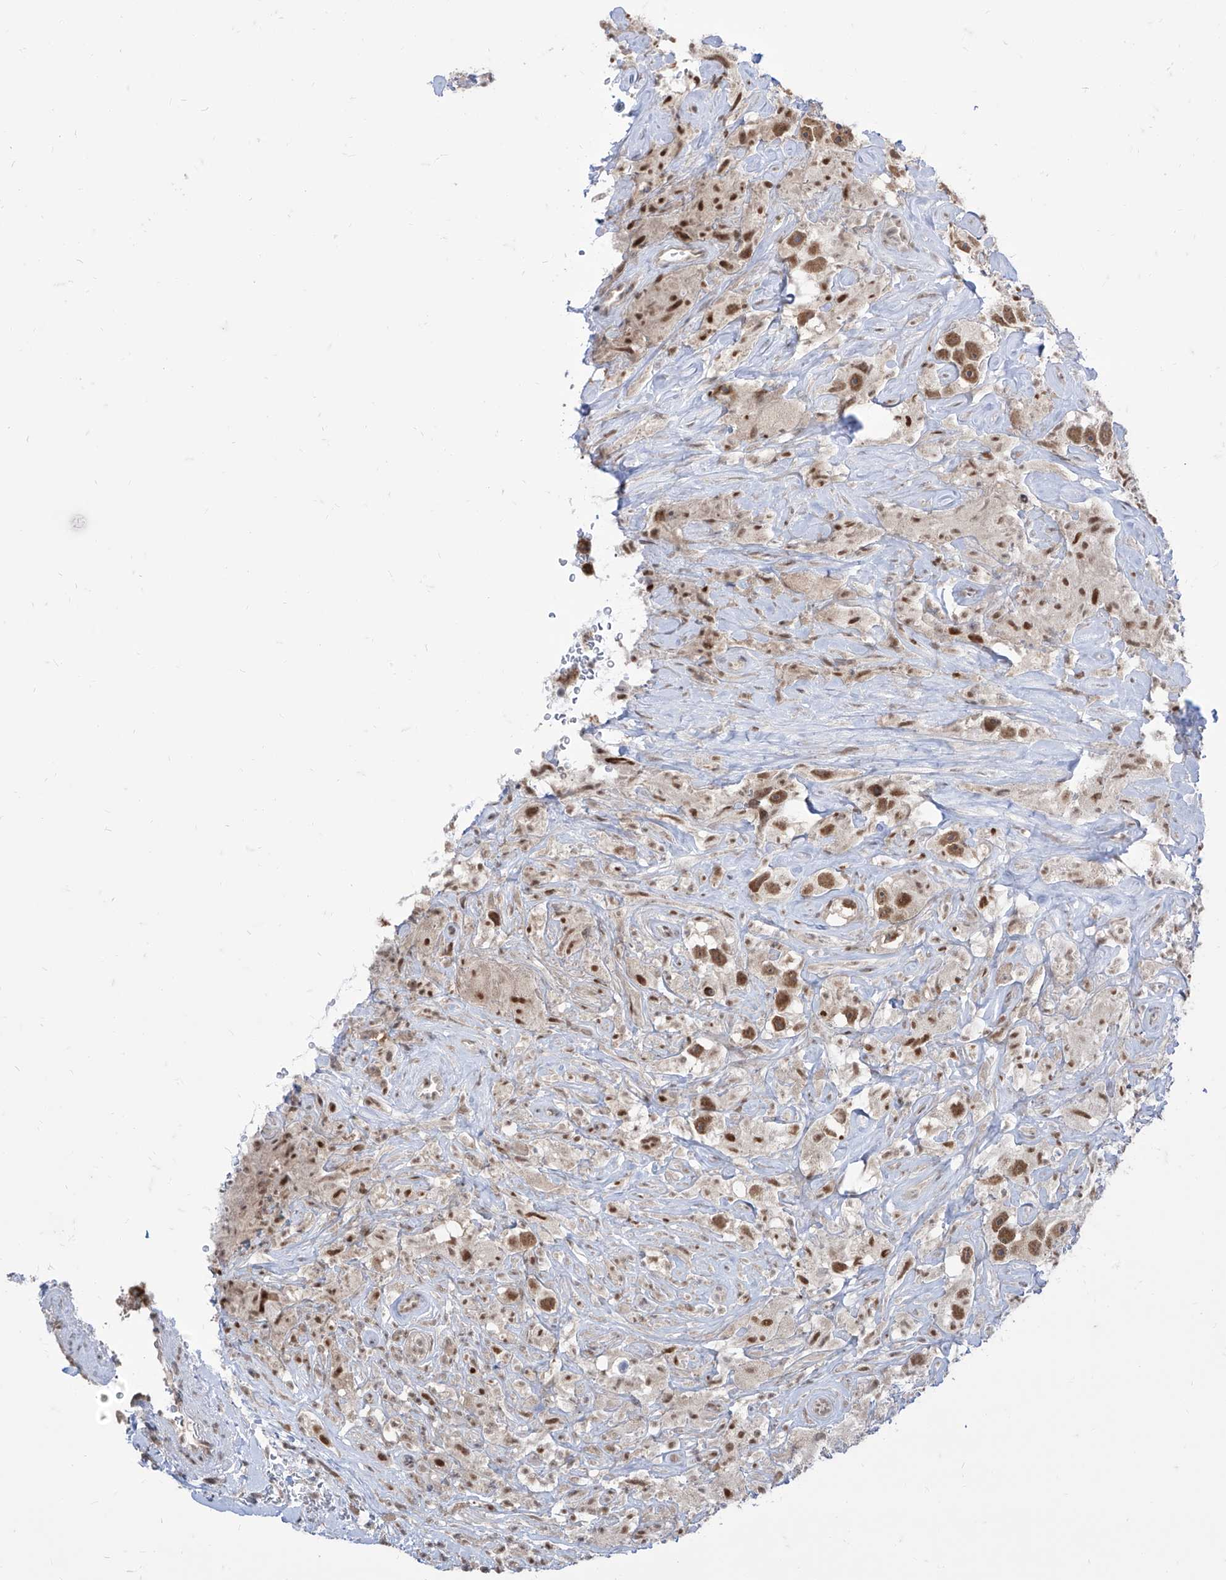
{"staining": {"intensity": "moderate", "quantity": ">75%", "location": "nuclear"}, "tissue": "testis cancer", "cell_type": "Tumor cells", "image_type": "cancer", "snomed": [{"axis": "morphology", "description": "Seminoma, NOS"}, {"axis": "topography", "description": "Testis"}], "caption": "Moderate nuclear positivity for a protein is identified in approximately >75% of tumor cells of testis cancer using immunohistochemistry (IHC).", "gene": "BROX", "patient": {"sex": "male", "age": 49}}